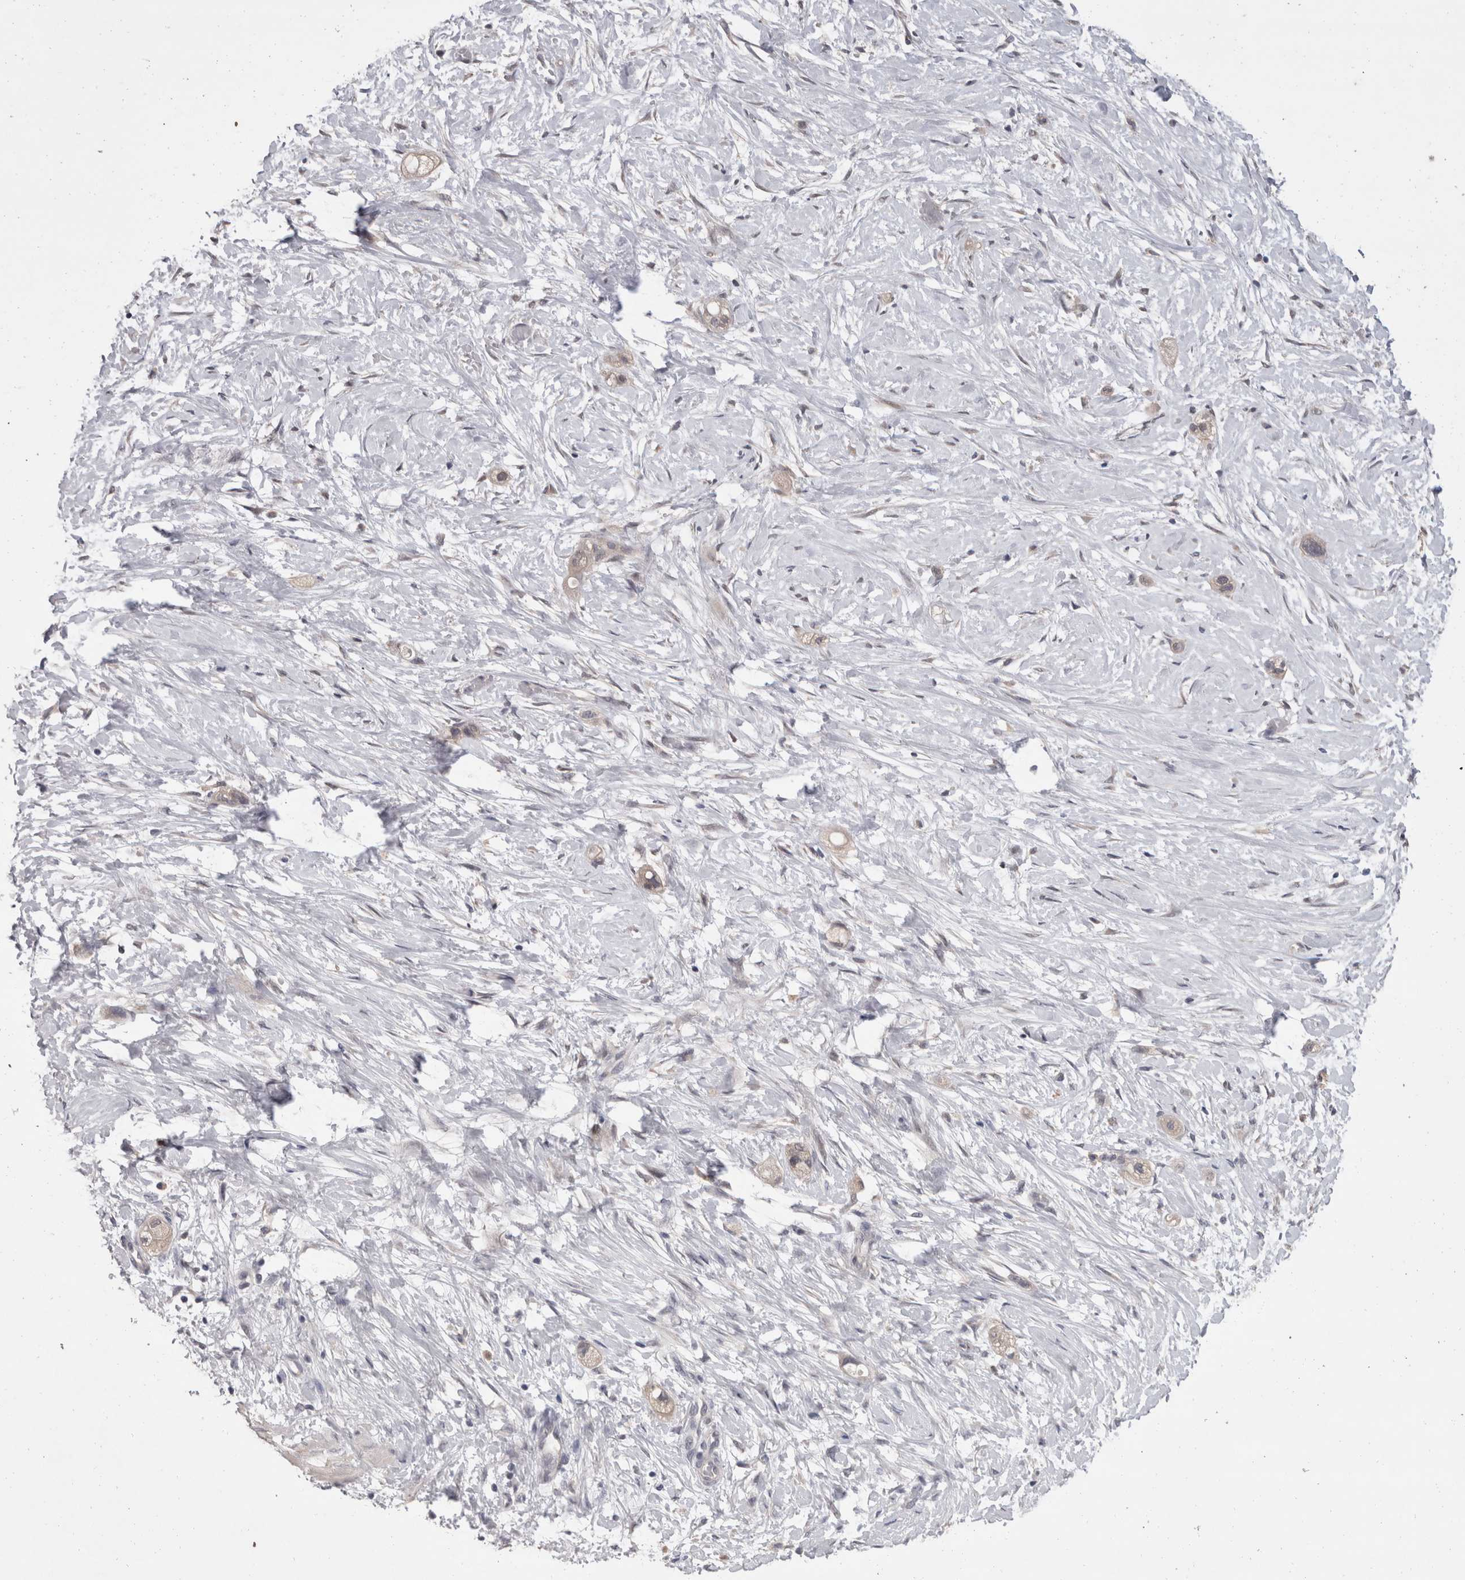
{"staining": {"intensity": "weak", "quantity": ">75%", "location": "cytoplasmic/membranous"}, "tissue": "stomach cancer", "cell_type": "Tumor cells", "image_type": "cancer", "snomed": [{"axis": "morphology", "description": "Adenocarcinoma, NOS"}, {"axis": "topography", "description": "Stomach"}, {"axis": "topography", "description": "Stomach, lower"}], "caption": "Approximately >75% of tumor cells in adenocarcinoma (stomach) reveal weak cytoplasmic/membranous protein staining as visualized by brown immunohistochemical staining.", "gene": "FHOD3", "patient": {"sex": "female", "age": 48}}